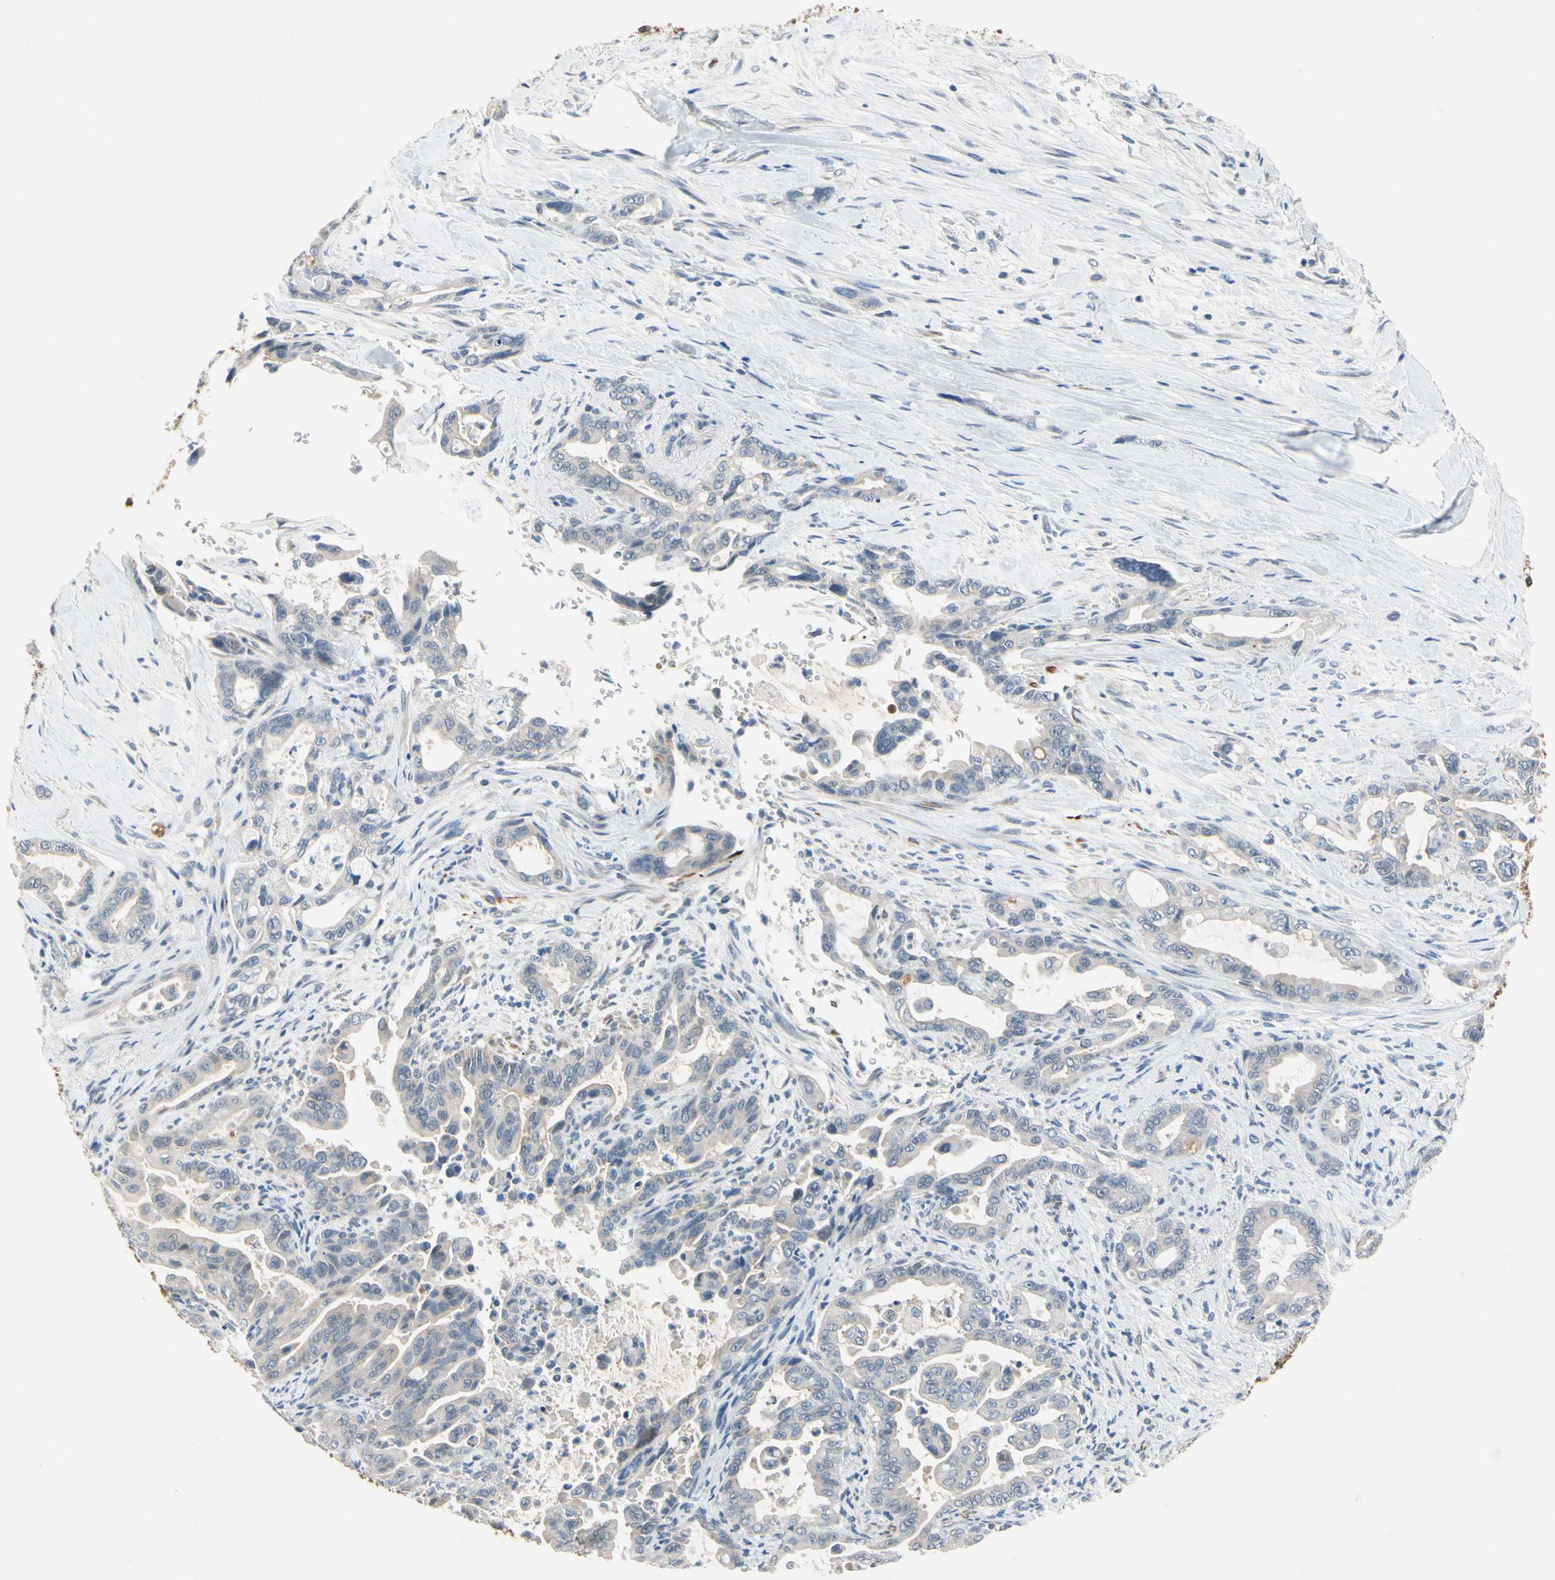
{"staining": {"intensity": "weak", "quantity": "25%-75%", "location": "cytoplasmic/membranous"}, "tissue": "pancreatic cancer", "cell_type": "Tumor cells", "image_type": "cancer", "snomed": [{"axis": "morphology", "description": "Adenocarcinoma, NOS"}, {"axis": "topography", "description": "Pancreas"}], "caption": "A high-resolution histopathology image shows immunohistochemistry staining of pancreatic cancer, which exhibits weak cytoplasmic/membranous positivity in approximately 25%-75% of tumor cells. Using DAB (3,3'-diaminobenzidine) (brown) and hematoxylin (blue) stains, captured at high magnification using brightfield microscopy.", "gene": "SLC27A6", "patient": {"sex": "male", "age": 70}}